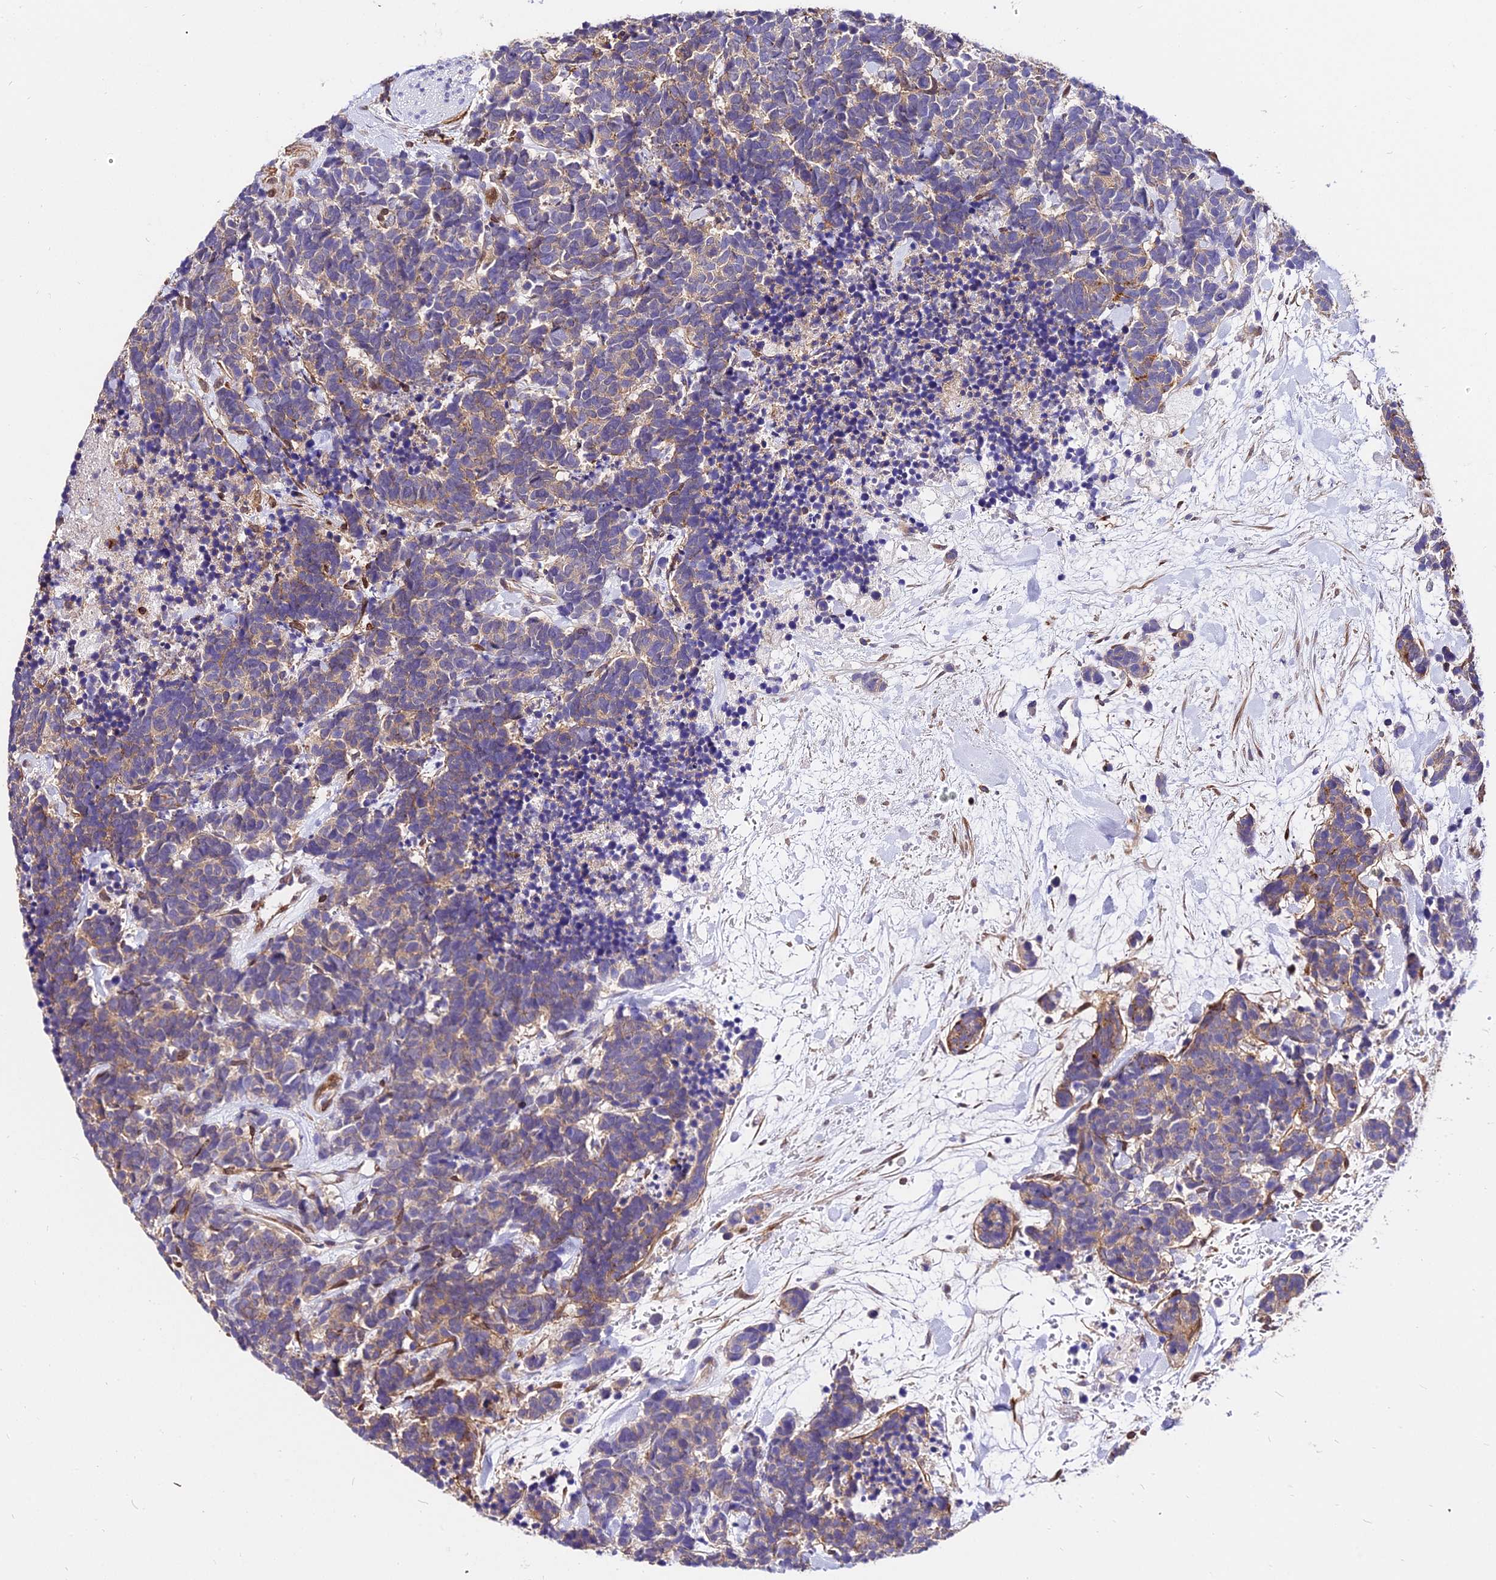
{"staining": {"intensity": "weak", "quantity": "25%-75%", "location": "cytoplasmic/membranous"}, "tissue": "carcinoid", "cell_type": "Tumor cells", "image_type": "cancer", "snomed": [{"axis": "morphology", "description": "Carcinoma, NOS"}, {"axis": "morphology", "description": "Carcinoid, malignant, NOS"}, {"axis": "topography", "description": "Prostate"}], "caption": "IHC of human carcinoma demonstrates low levels of weak cytoplasmic/membranous positivity in about 25%-75% of tumor cells.", "gene": "CSRP1", "patient": {"sex": "male", "age": 57}}